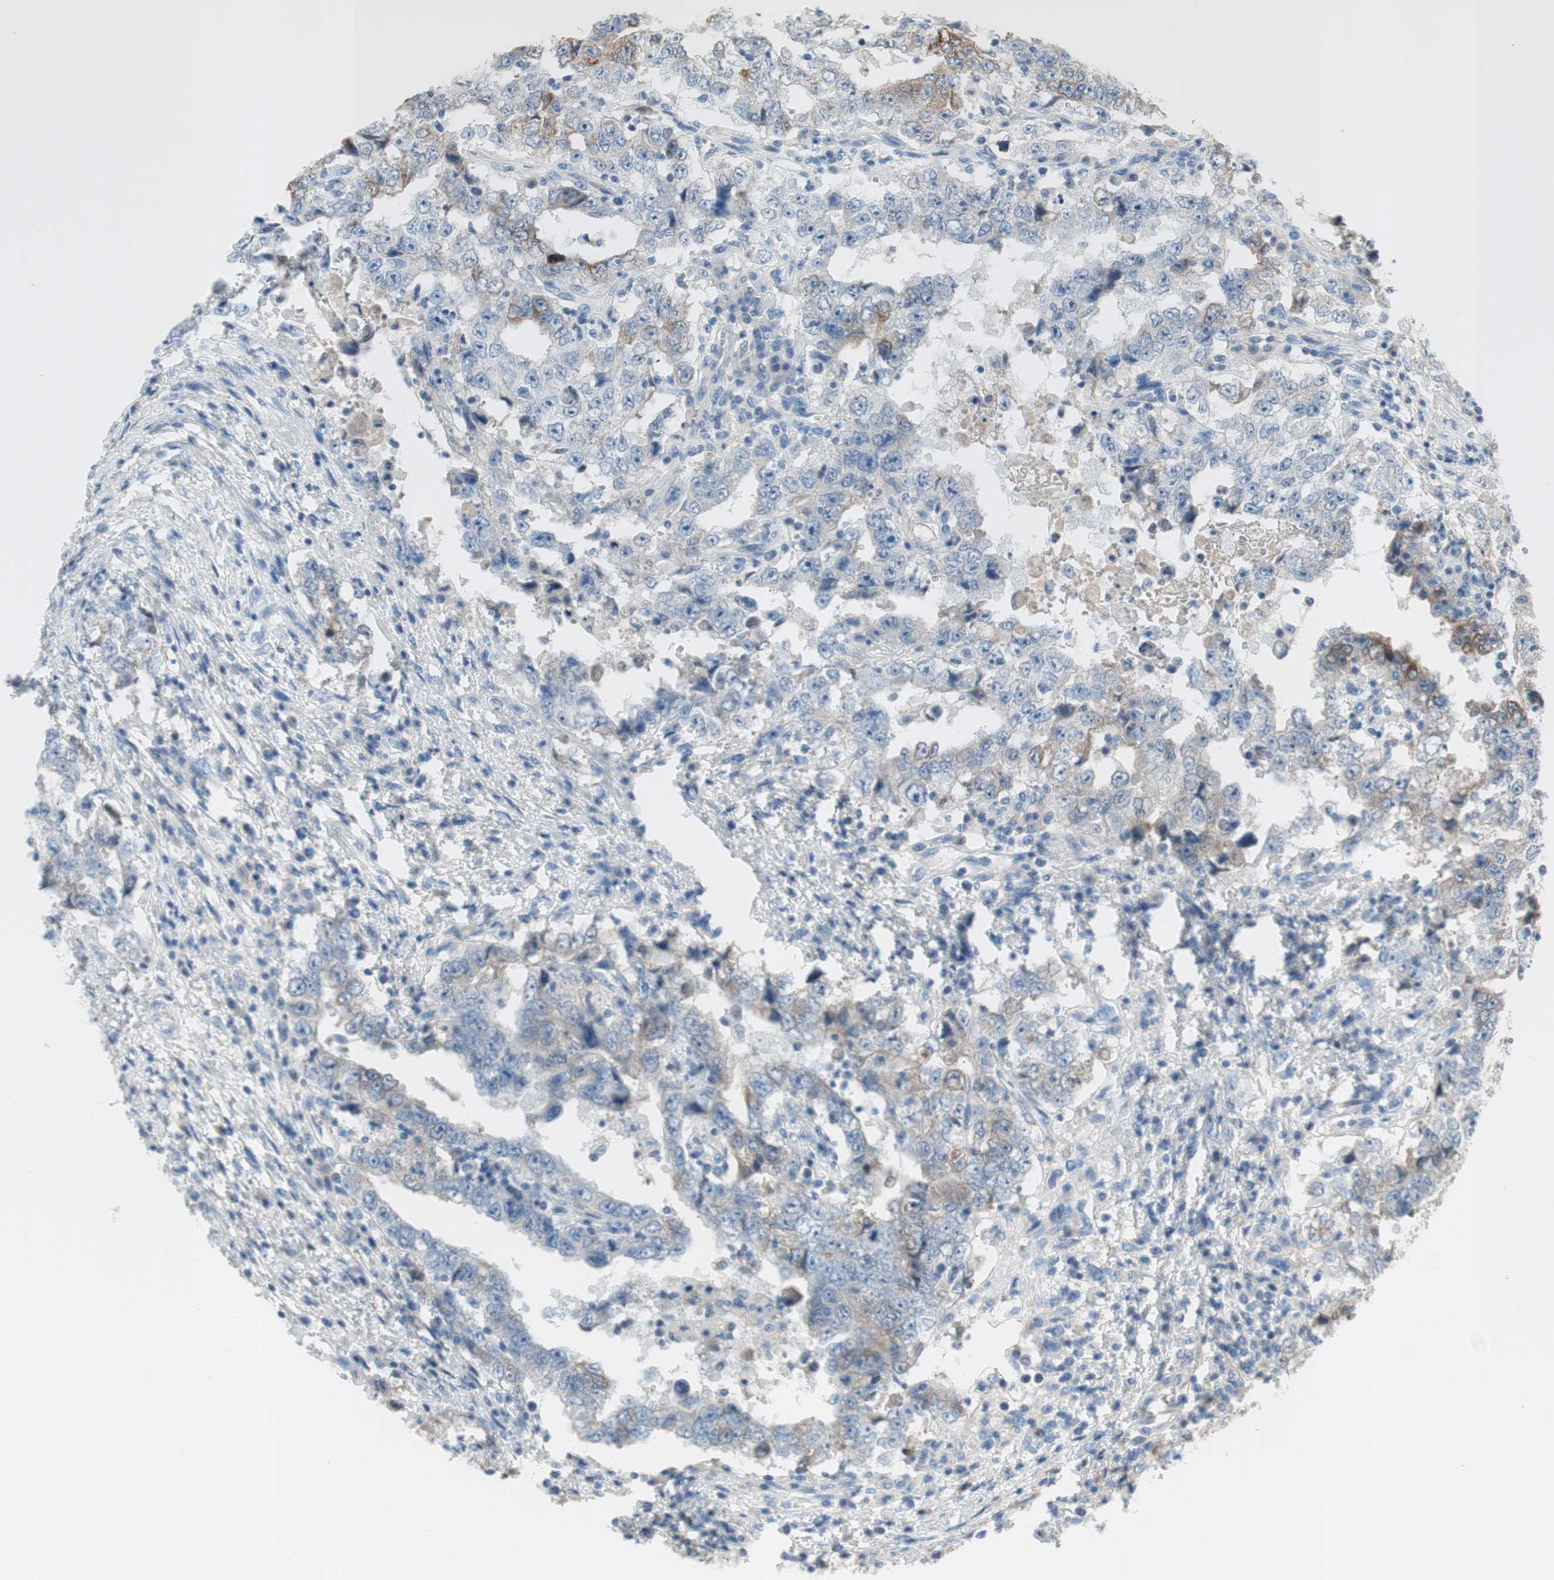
{"staining": {"intensity": "weak", "quantity": "25%-75%", "location": "cytoplasmic/membranous"}, "tissue": "testis cancer", "cell_type": "Tumor cells", "image_type": "cancer", "snomed": [{"axis": "morphology", "description": "Carcinoma, Embryonal, NOS"}, {"axis": "topography", "description": "Testis"}], "caption": "There is low levels of weak cytoplasmic/membranous expression in tumor cells of embryonal carcinoma (testis), as demonstrated by immunohistochemical staining (brown color).", "gene": "FDFT1", "patient": {"sex": "male", "age": 26}}